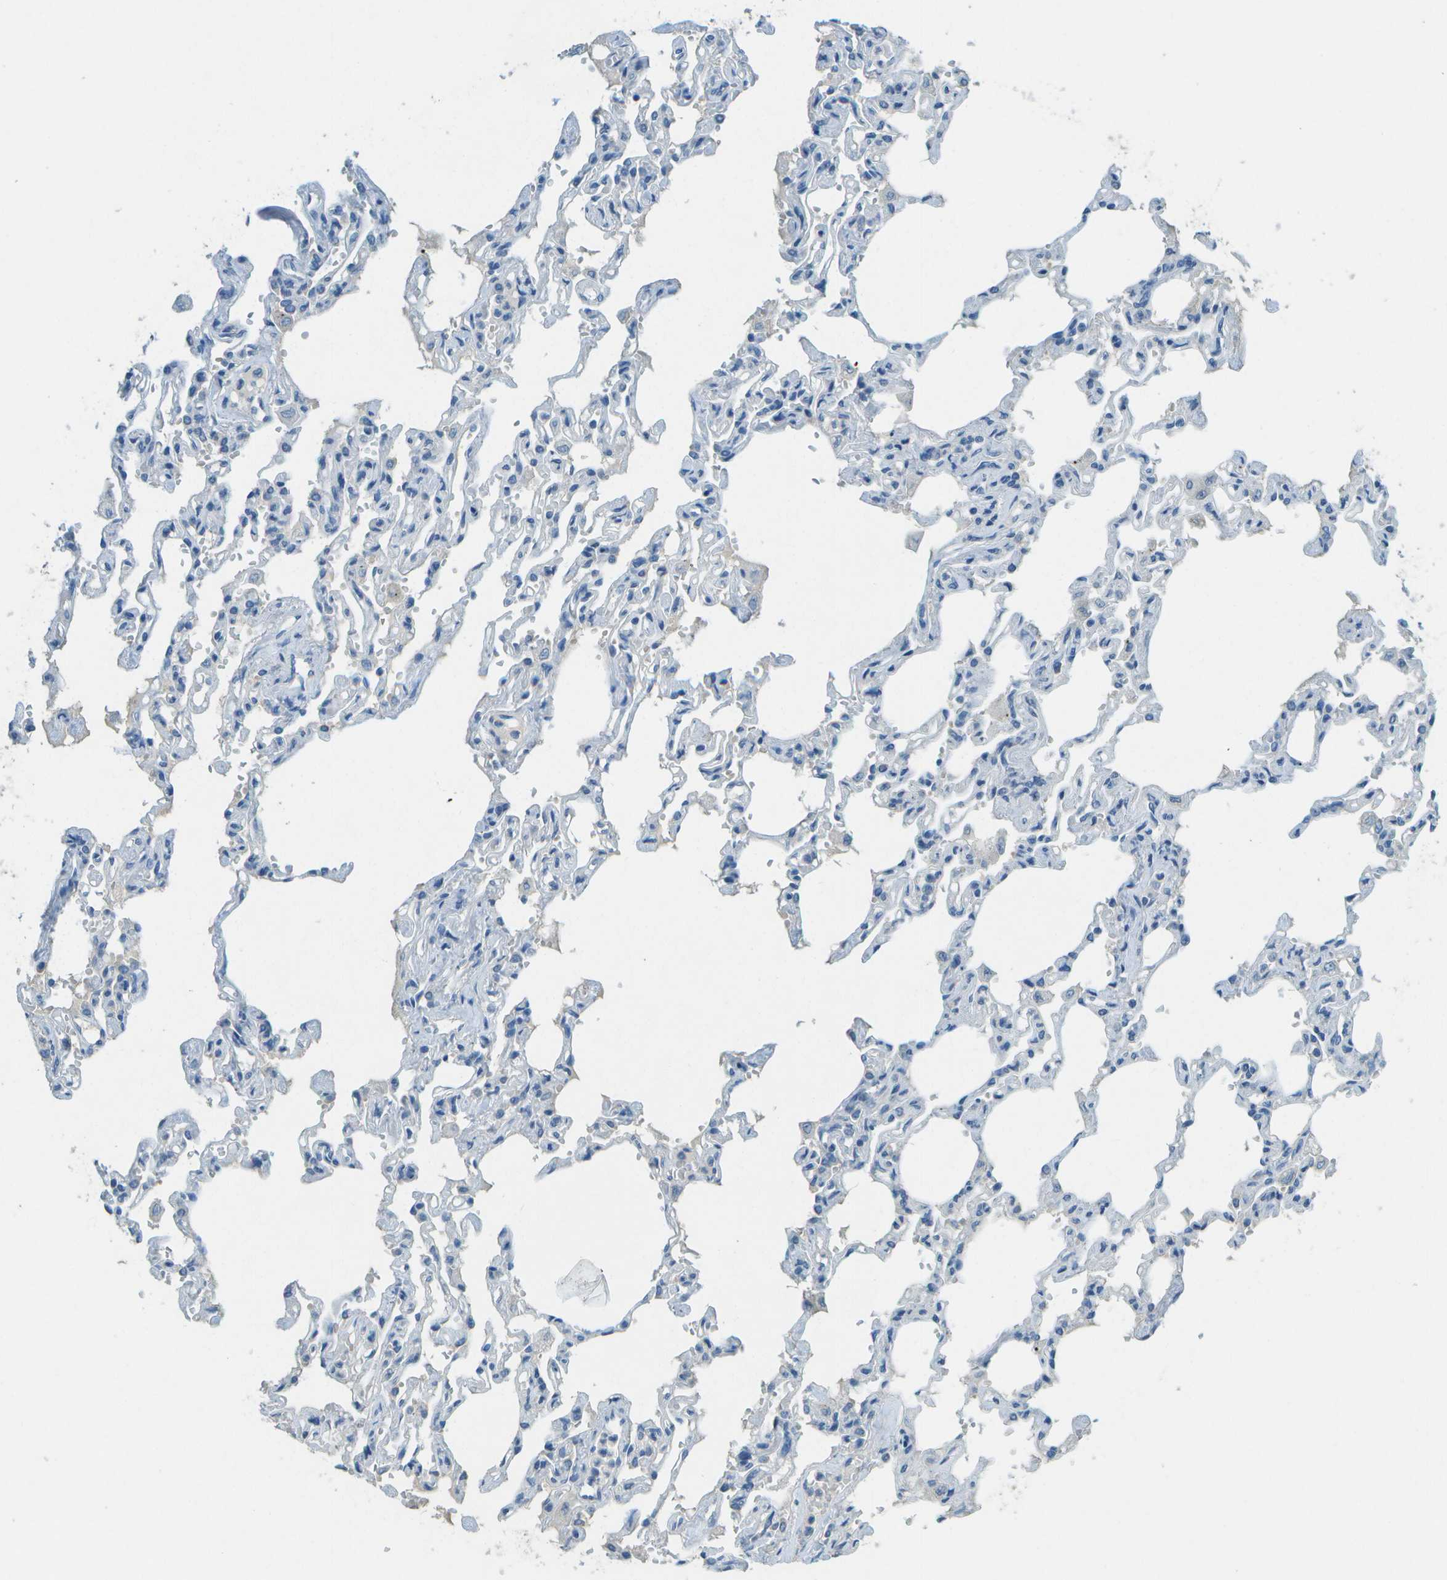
{"staining": {"intensity": "negative", "quantity": "none", "location": "none"}, "tissue": "lung", "cell_type": "Alveolar cells", "image_type": "normal", "snomed": [{"axis": "morphology", "description": "Normal tissue, NOS"}, {"axis": "topography", "description": "Lung"}], "caption": "This is an IHC micrograph of unremarkable human lung. There is no expression in alveolar cells.", "gene": "LGI2", "patient": {"sex": "male", "age": 21}}